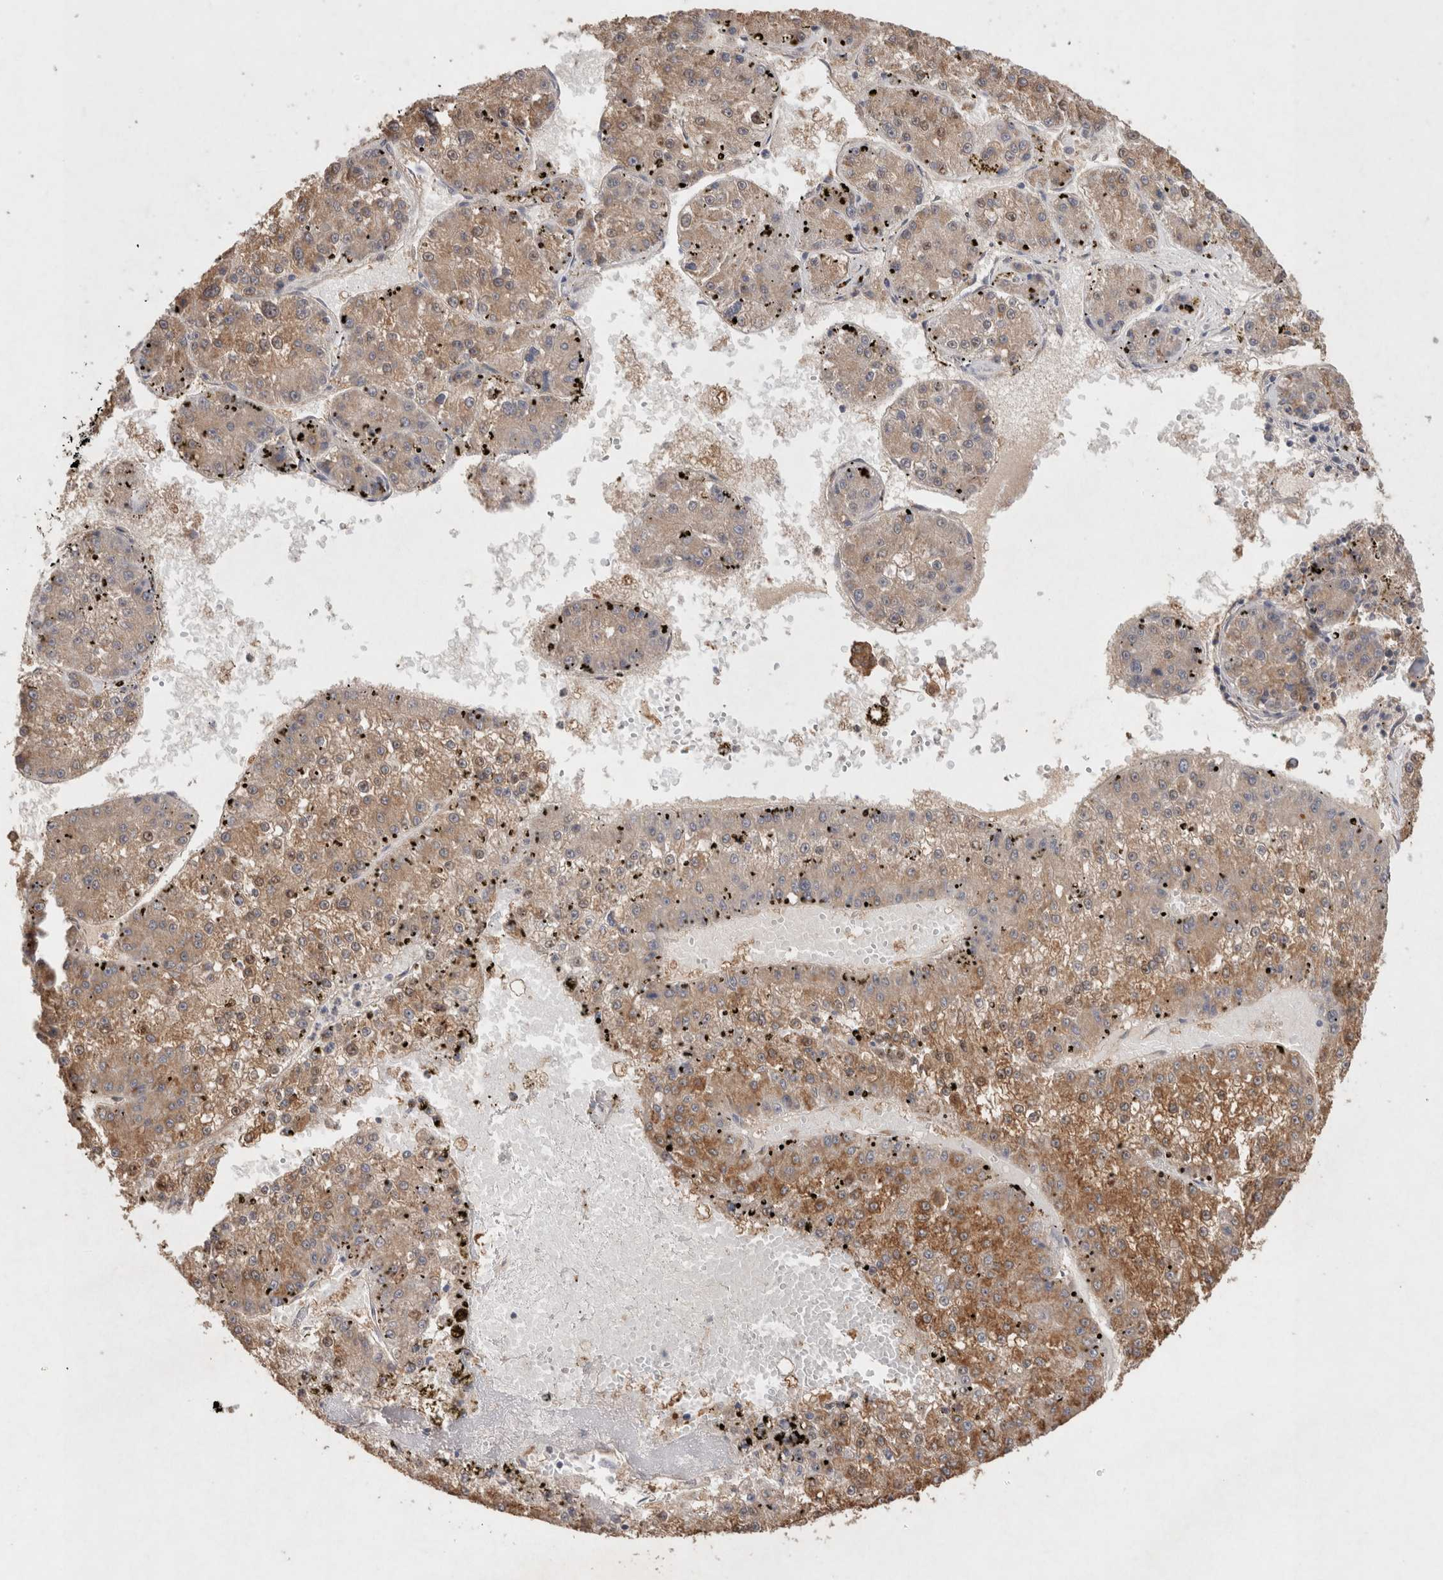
{"staining": {"intensity": "moderate", "quantity": ">75%", "location": "cytoplasmic/membranous"}, "tissue": "liver cancer", "cell_type": "Tumor cells", "image_type": "cancer", "snomed": [{"axis": "morphology", "description": "Carcinoma, Hepatocellular, NOS"}, {"axis": "topography", "description": "Liver"}], "caption": "This is a histology image of immunohistochemistry (IHC) staining of liver hepatocellular carcinoma, which shows moderate staining in the cytoplasmic/membranous of tumor cells.", "gene": "RAB14", "patient": {"sex": "female", "age": 73}}